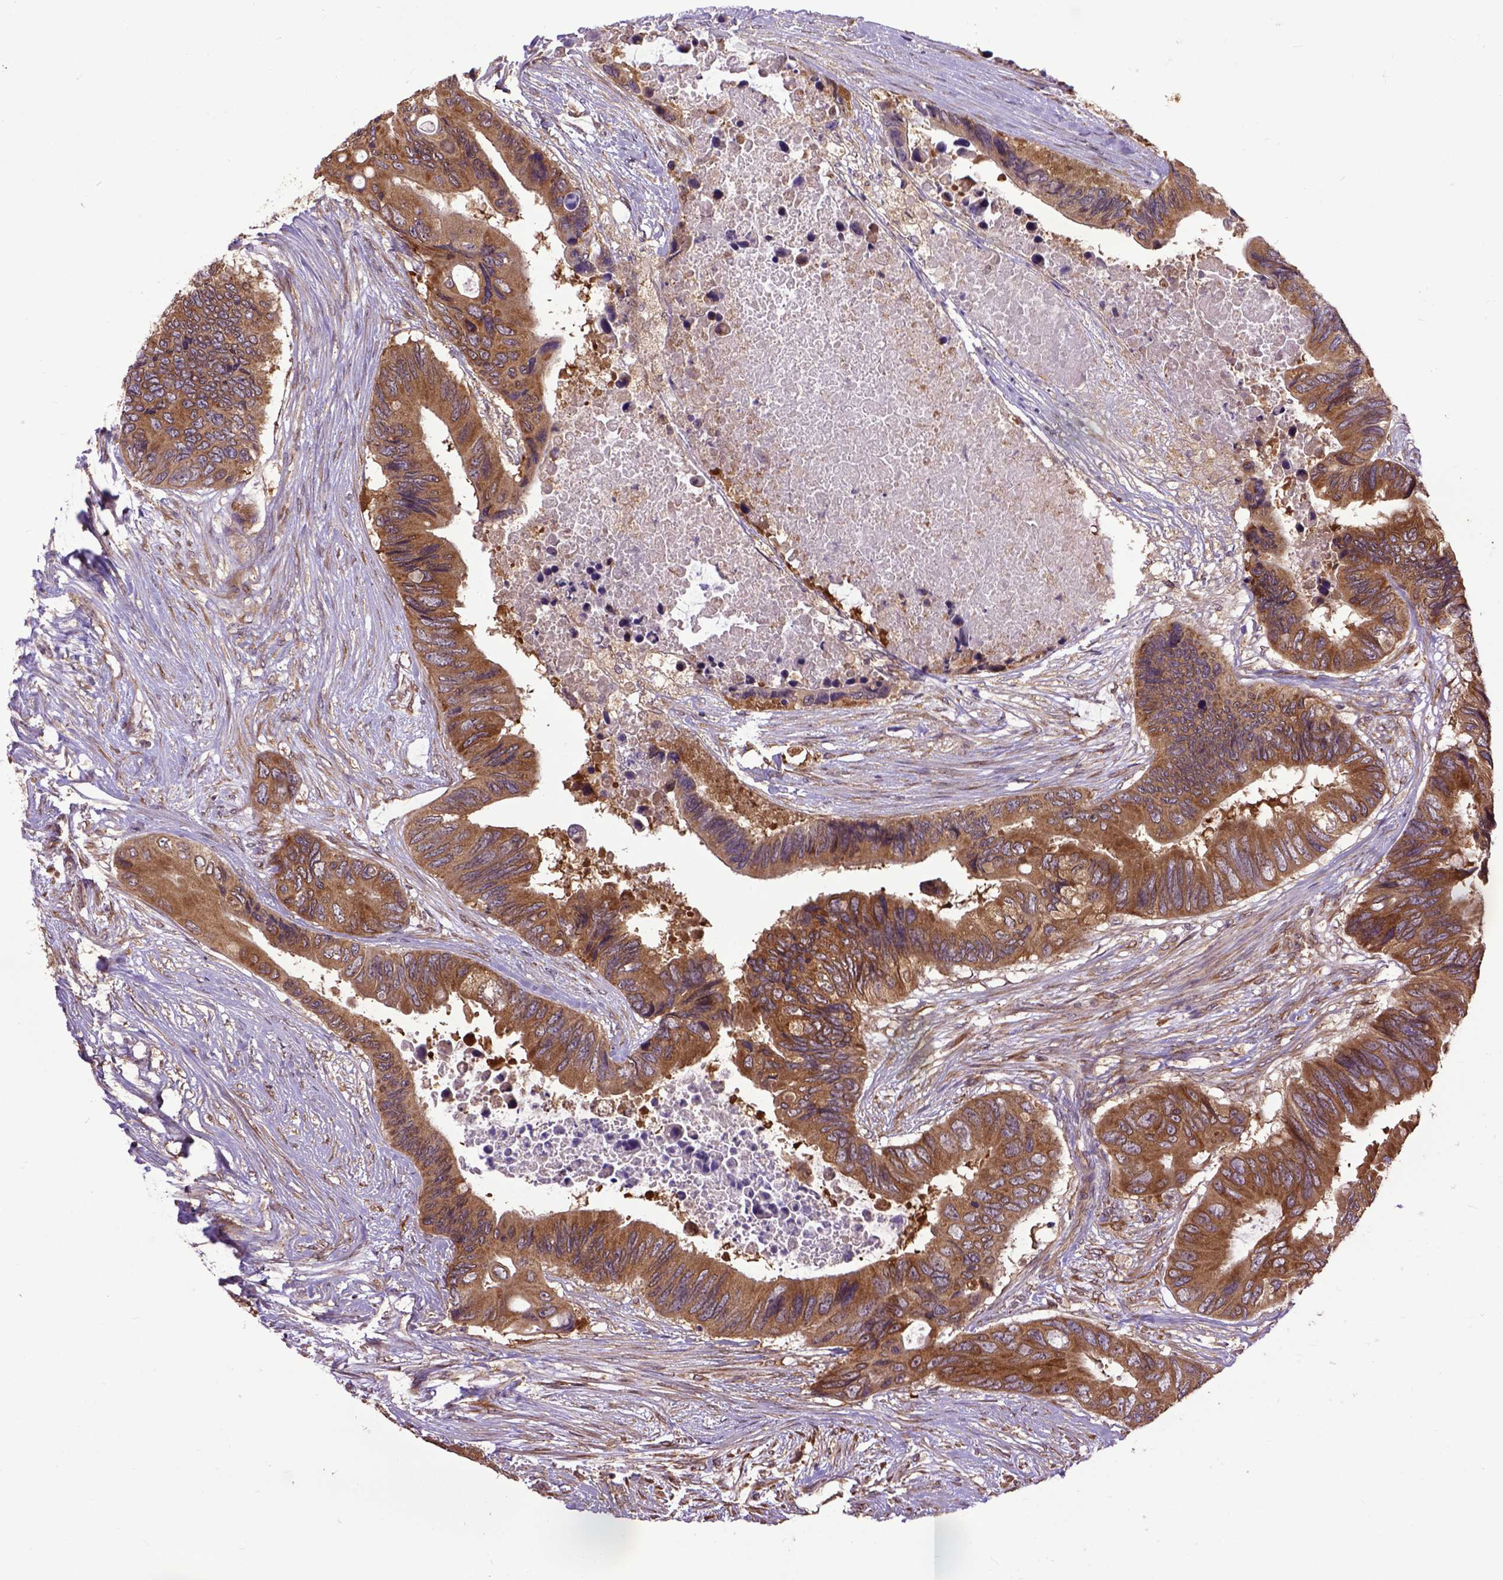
{"staining": {"intensity": "moderate", "quantity": ">75%", "location": "cytoplasmic/membranous"}, "tissue": "colorectal cancer", "cell_type": "Tumor cells", "image_type": "cancer", "snomed": [{"axis": "morphology", "description": "Adenocarcinoma, NOS"}, {"axis": "topography", "description": "Rectum"}], "caption": "The immunohistochemical stain highlights moderate cytoplasmic/membranous staining in tumor cells of colorectal cancer tissue.", "gene": "ARL1", "patient": {"sex": "male", "age": 63}}